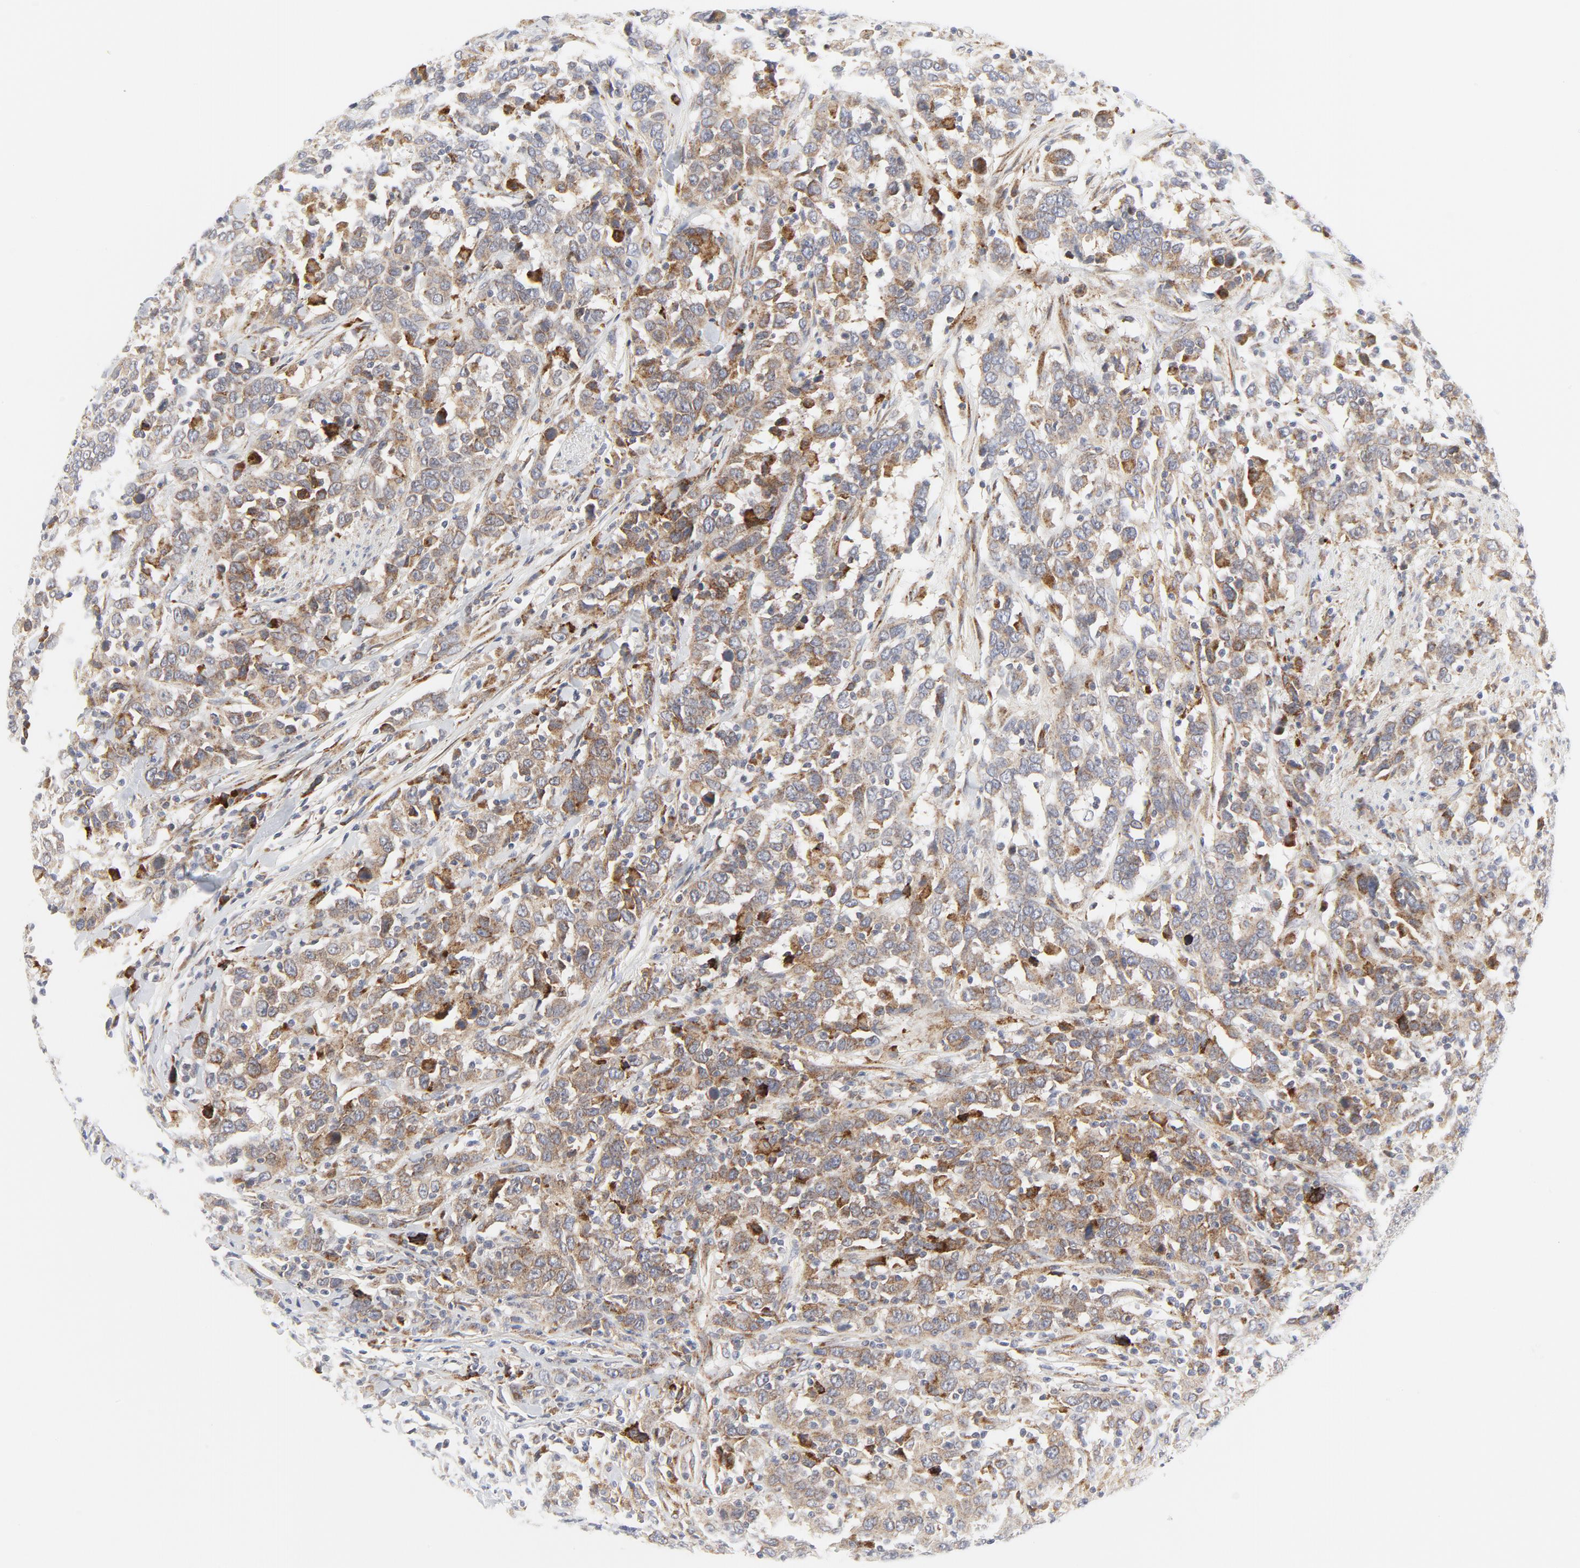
{"staining": {"intensity": "moderate", "quantity": ">75%", "location": "cytoplasmic/membranous"}, "tissue": "urothelial cancer", "cell_type": "Tumor cells", "image_type": "cancer", "snomed": [{"axis": "morphology", "description": "Urothelial carcinoma, High grade"}, {"axis": "topography", "description": "Urinary bladder"}], "caption": "High-power microscopy captured an IHC histopathology image of urothelial carcinoma (high-grade), revealing moderate cytoplasmic/membranous positivity in approximately >75% of tumor cells.", "gene": "LRP6", "patient": {"sex": "male", "age": 61}}